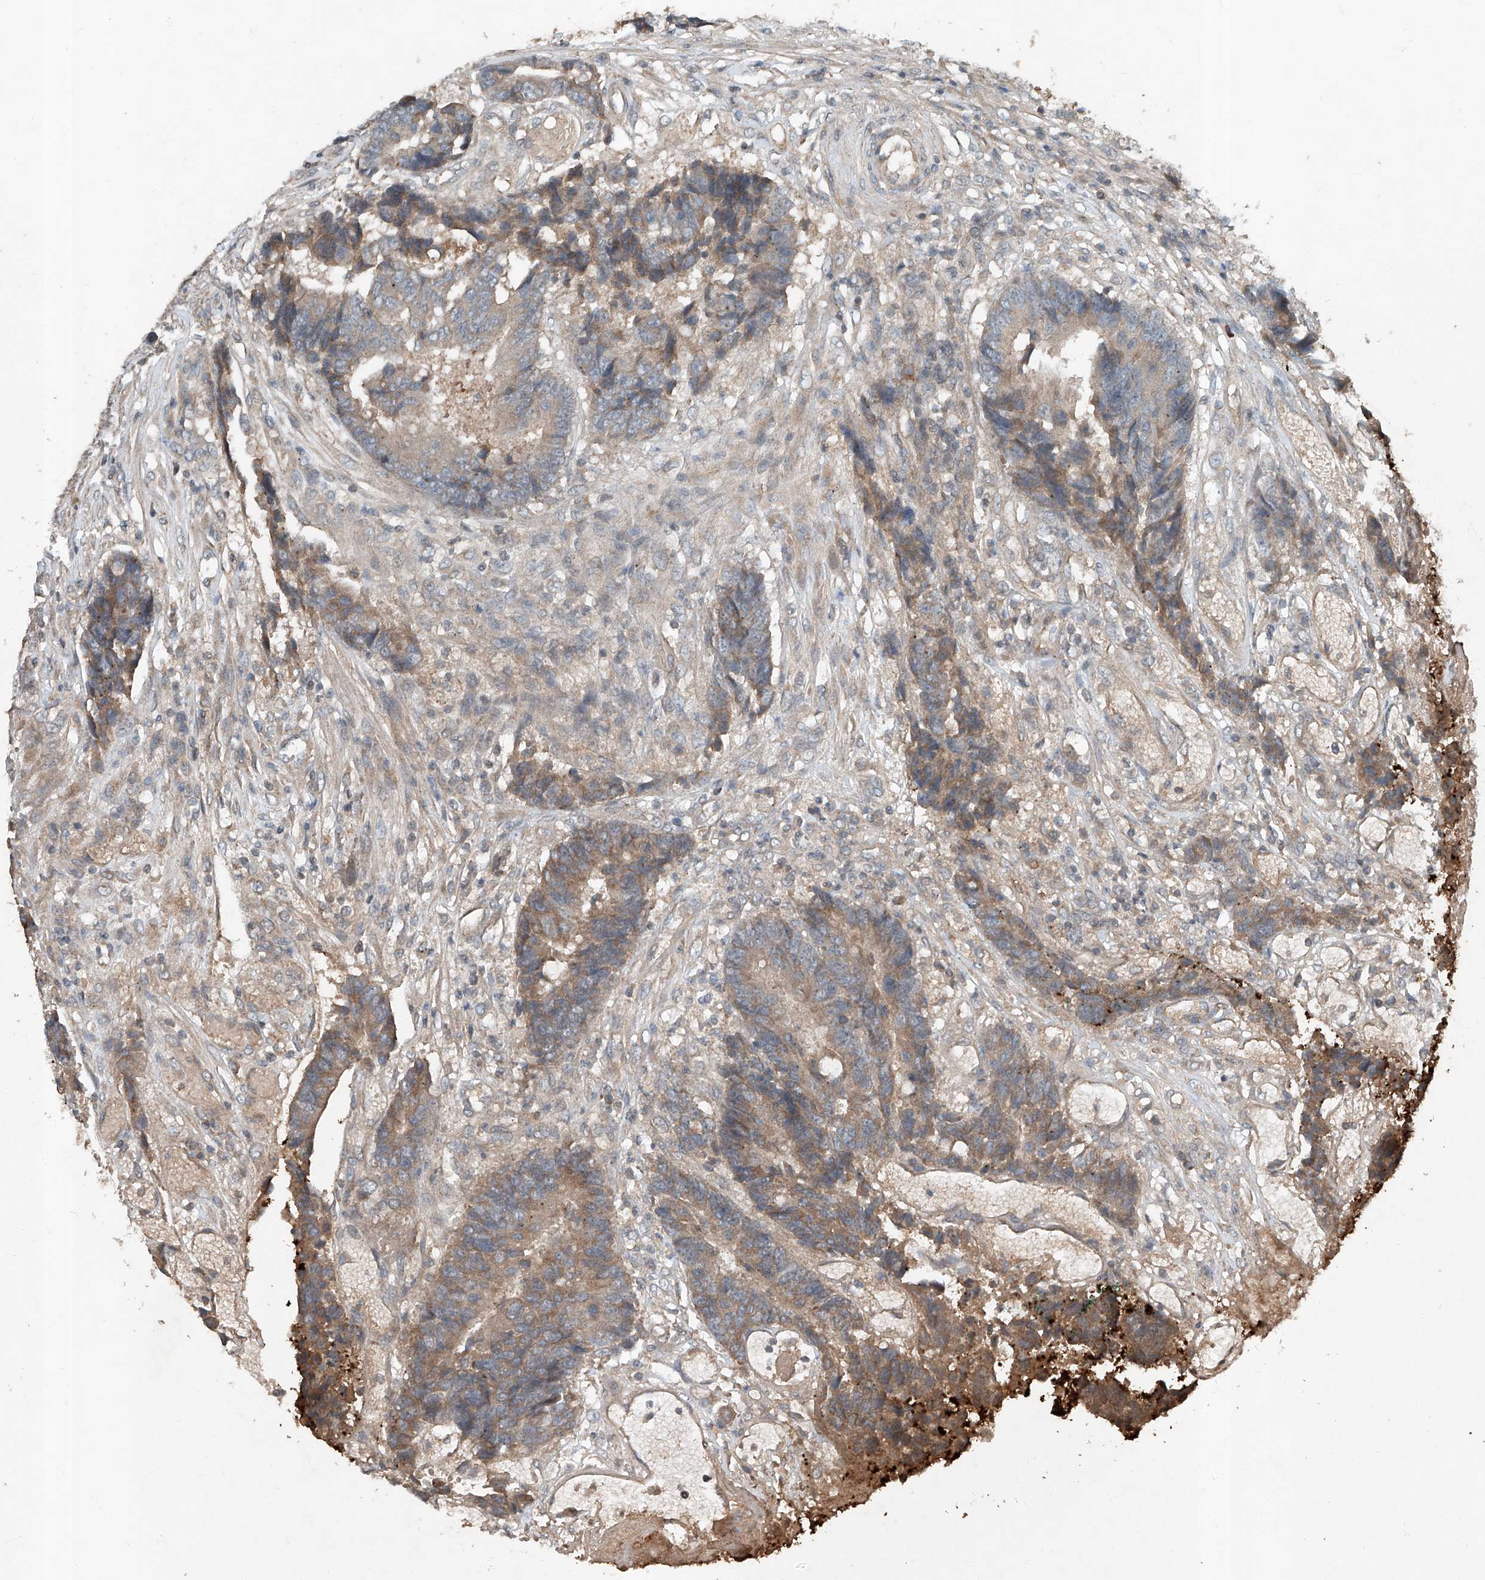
{"staining": {"intensity": "weak", "quantity": ">75%", "location": "cytoplasmic/membranous"}, "tissue": "colorectal cancer", "cell_type": "Tumor cells", "image_type": "cancer", "snomed": [{"axis": "morphology", "description": "Adenocarcinoma, NOS"}, {"axis": "topography", "description": "Rectum"}], "caption": "Colorectal cancer (adenocarcinoma) stained with a protein marker shows weak staining in tumor cells.", "gene": "ADAM23", "patient": {"sex": "male", "age": 84}}